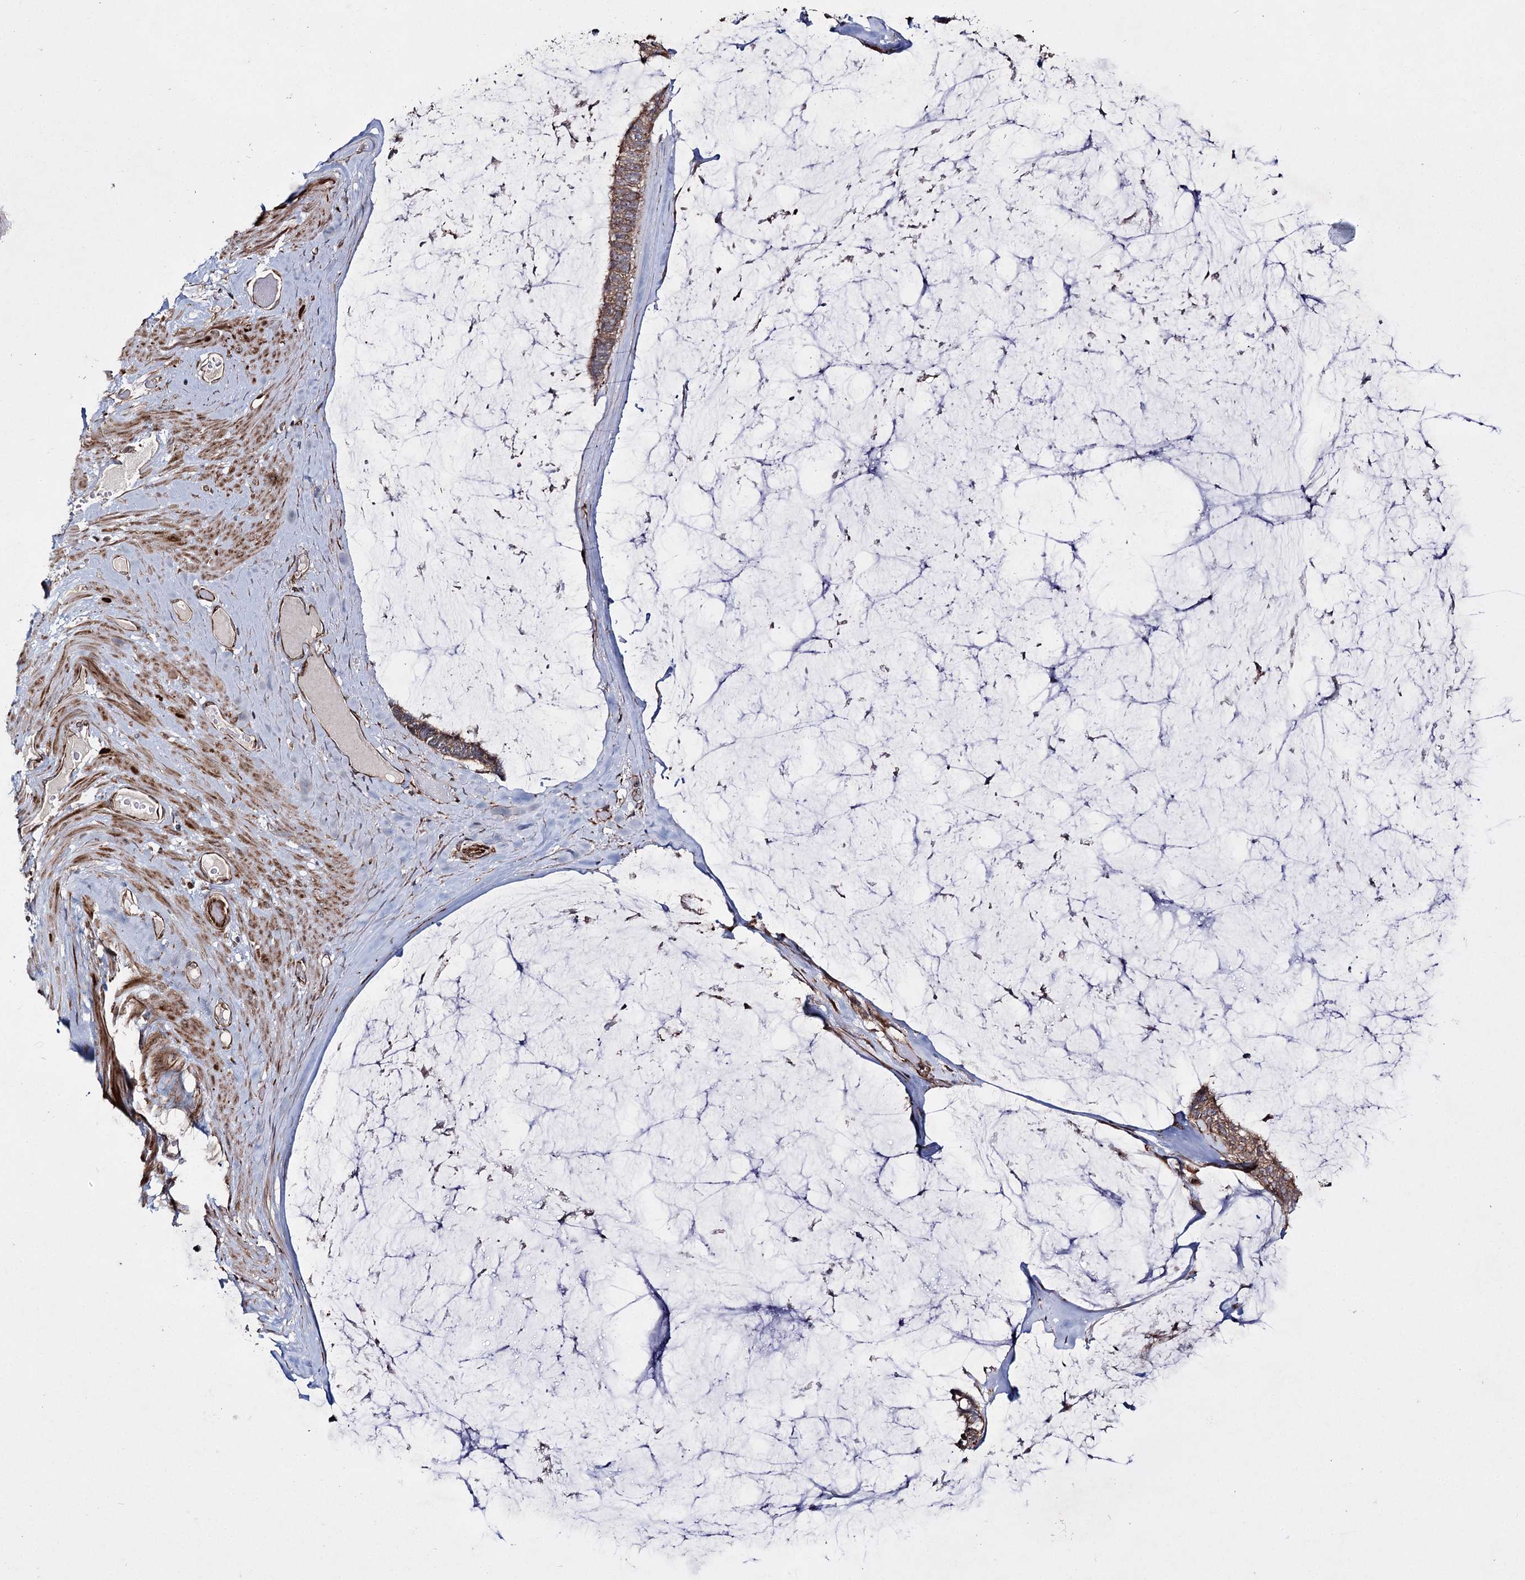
{"staining": {"intensity": "moderate", "quantity": ">75%", "location": "cytoplasmic/membranous"}, "tissue": "ovarian cancer", "cell_type": "Tumor cells", "image_type": "cancer", "snomed": [{"axis": "morphology", "description": "Cystadenocarcinoma, mucinous, NOS"}, {"axis": "topography", "description": "Ovary"}], "caption": "Protein expression analysis of ovarian mucinous cystadenocarcinoma demonstrates moderate cytoplasmic/membranous positivity in about >75% of tumor cells.", "gene": "HECTD2", "patient": {"sex": "female", "age": 39}}